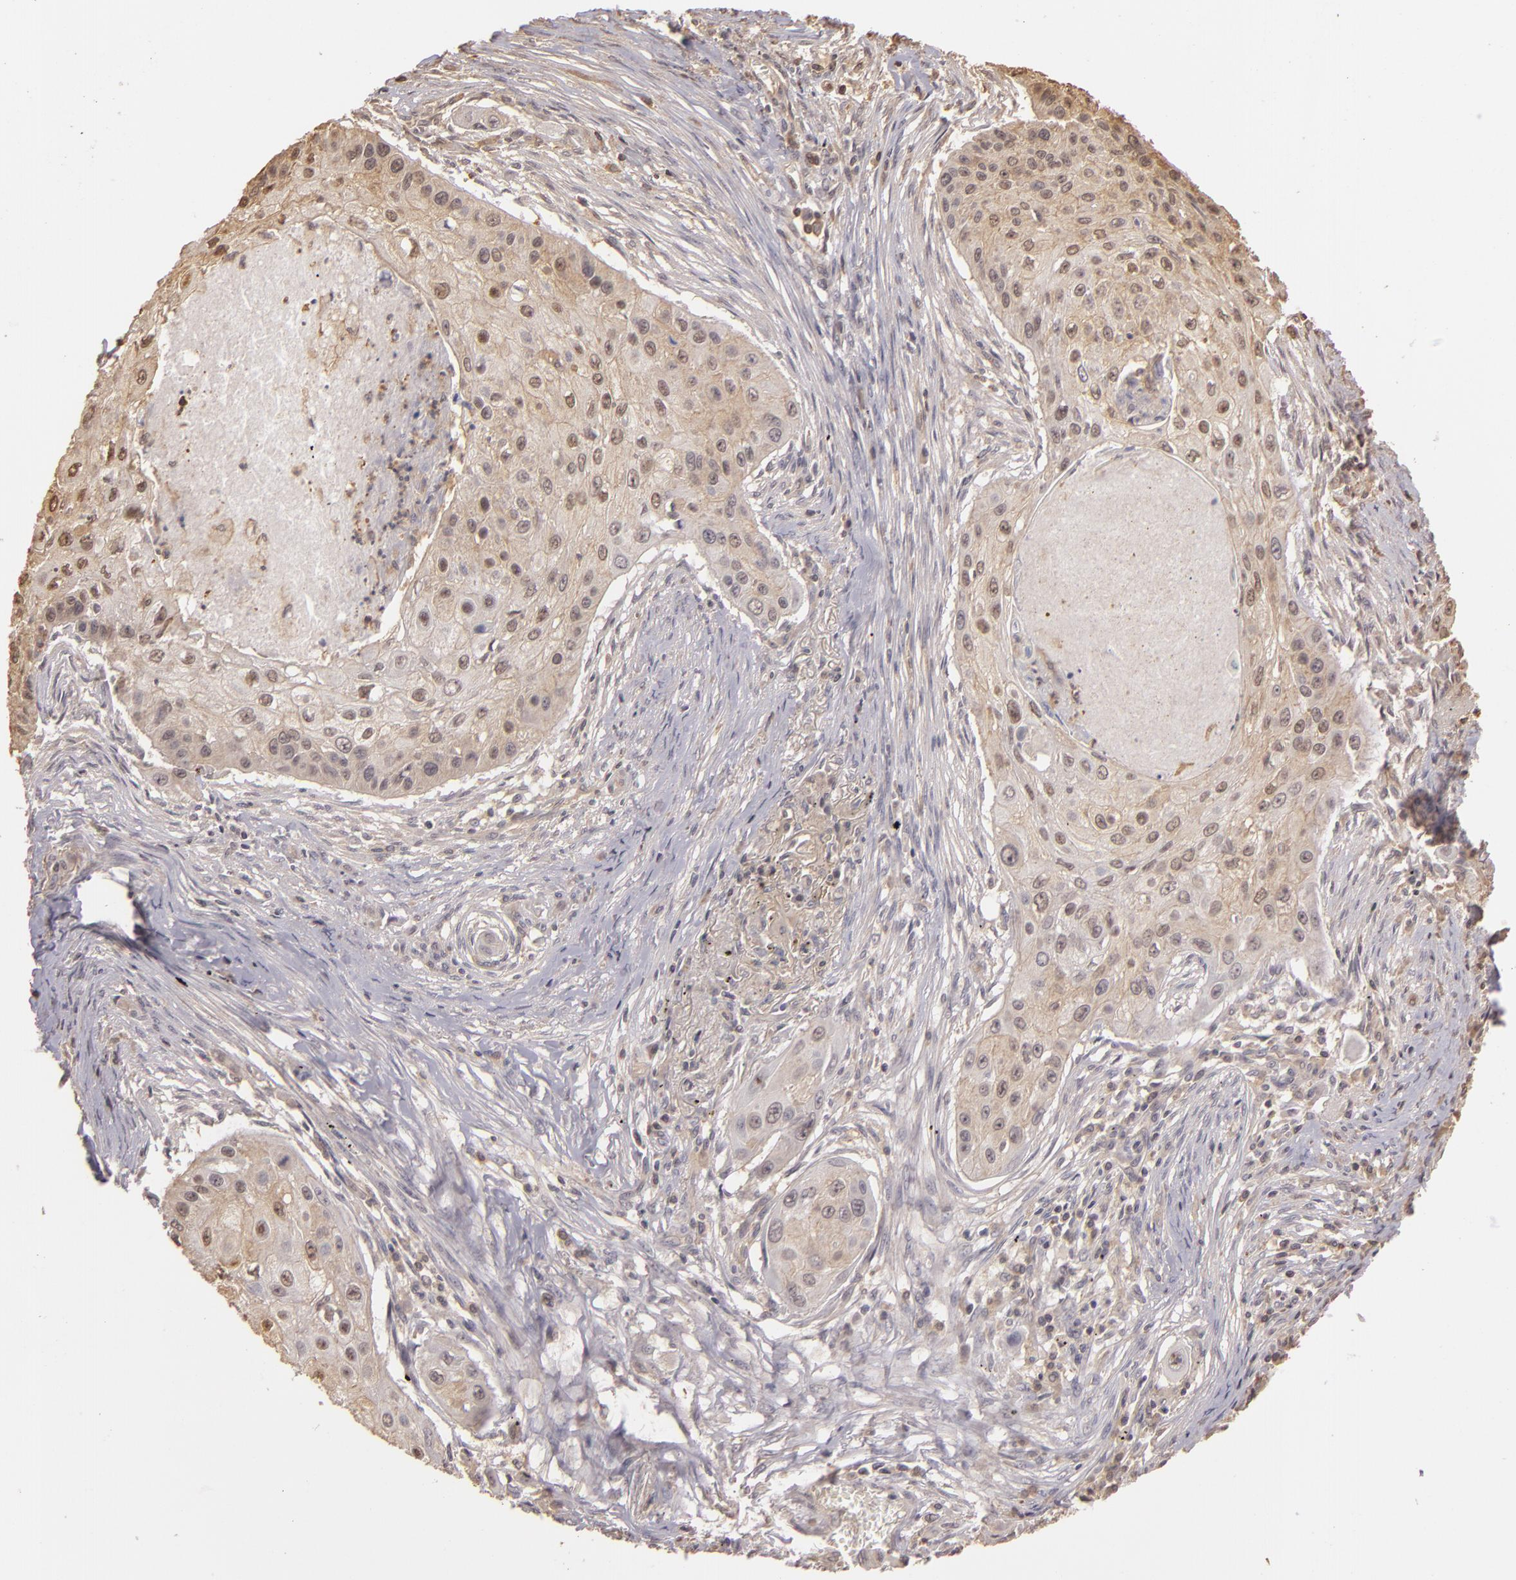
{"staining": {"intensity": "weak", "quantity": "25%-75%", "location": "cytoplasmic/membranous"}, "tissue": "lung cancer", "cell_type": "Tumor cells", "image_type": "cancer", "snomed": [{"axis": "morphology", "description": "Squamous cell carcinoma, NOS"}, {"axis": "topography", "description": "Lung"}], "caption": "Immunohistochemical staining of human squamous cell carcinoma (lung) demonstrates weak cytoplasmic/membranous protein staining in about 25%-75% of tumor cells.", "gene": "ARPC2", "patient": {"sex": "male", "age": 71}}